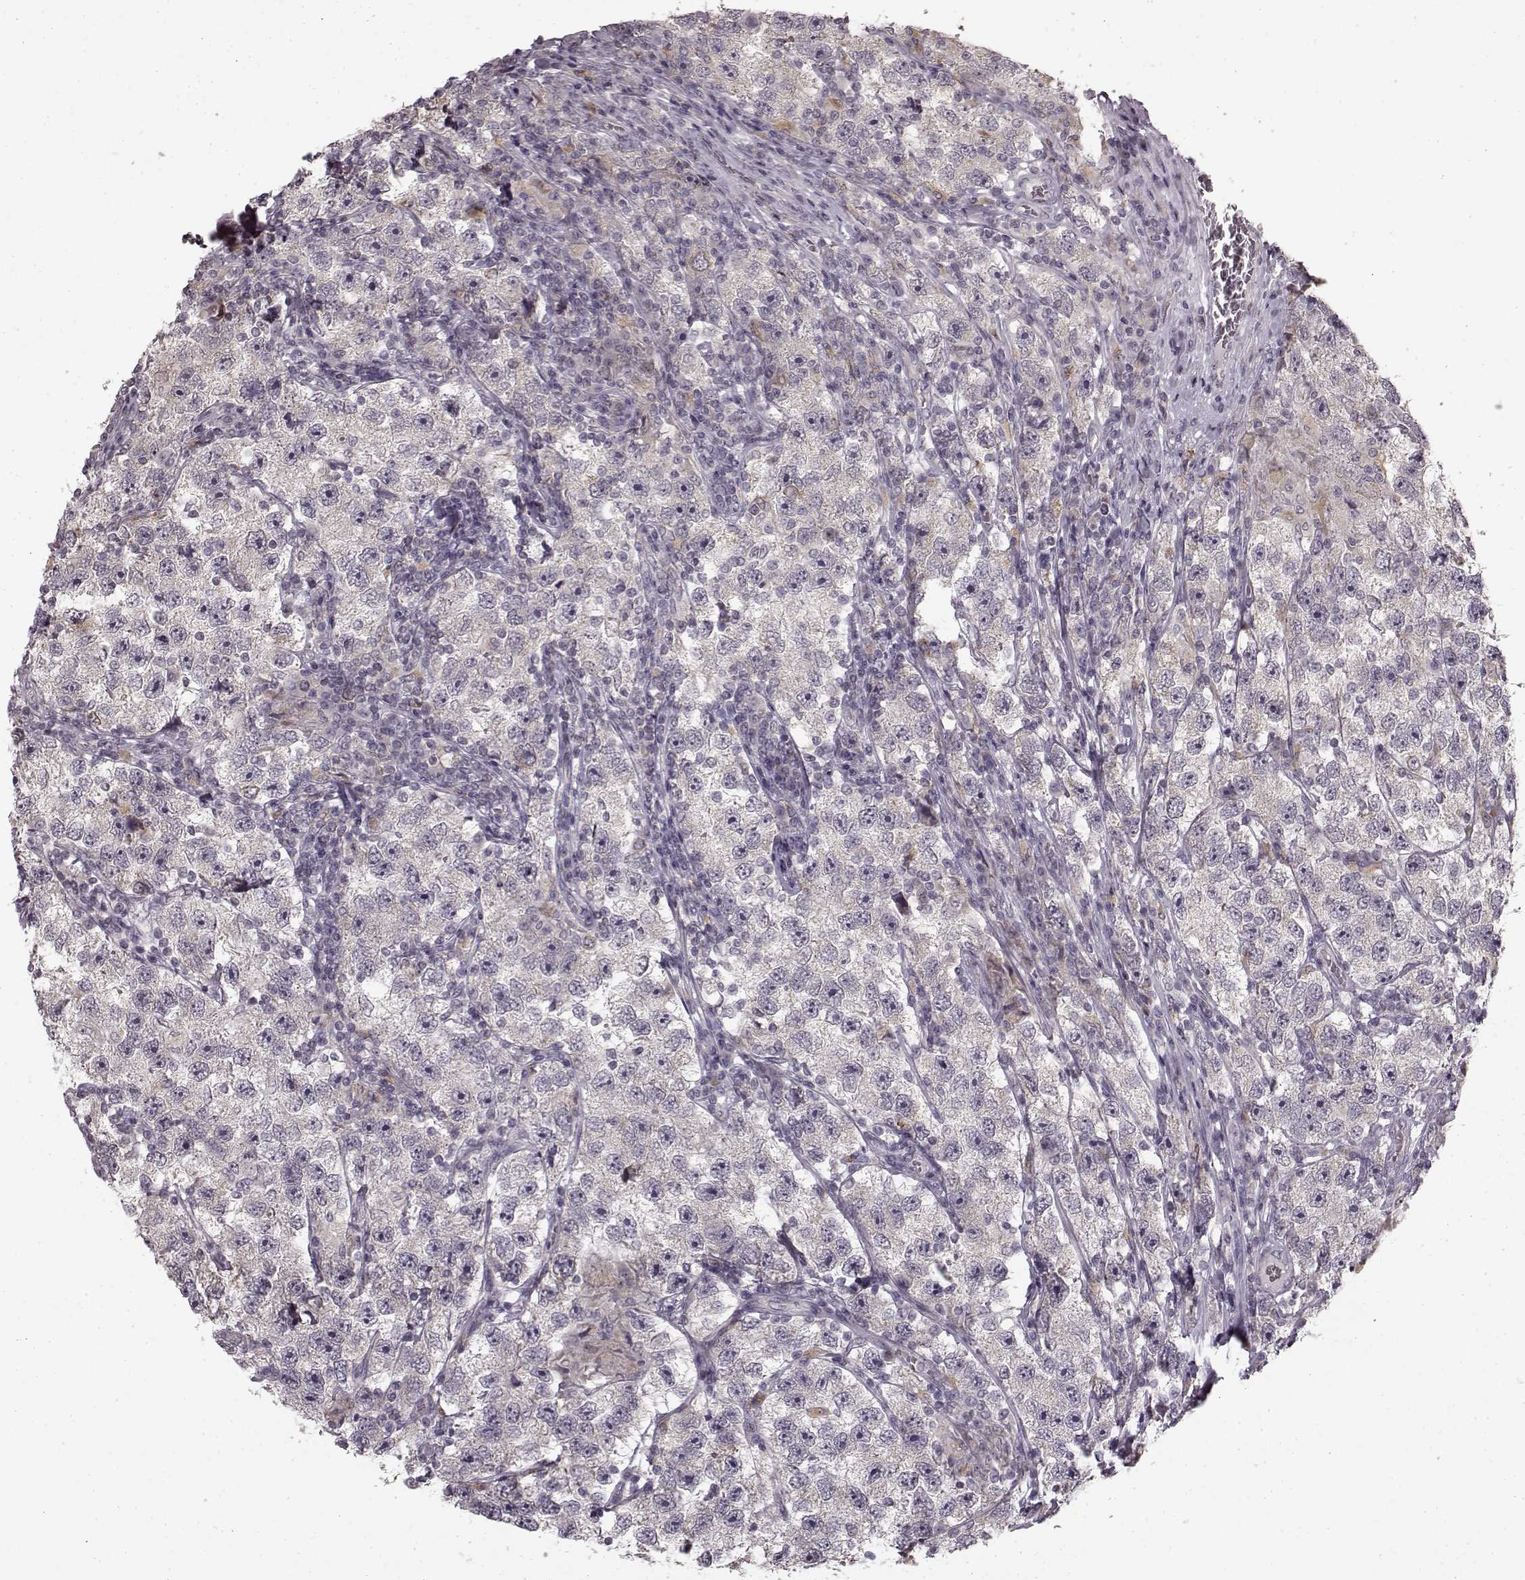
{"staining": {"intensity": "negative", "quantity": "none", "location": "none"}, "tissue": "testis cancer", "cell_type": "Tumor cells", "image_type": "cancer", "snomed": [{"axis": "morphology", "description": "Seminoma, NOS"}, {"axis": "topography", "description": "Testis"}], "caption": "DAB immunohistochemical staining of testis seminoma shows no significant expression in tumor cells.", "gene": "HMMR", "patient": {"sex": "male", "age": 26}}